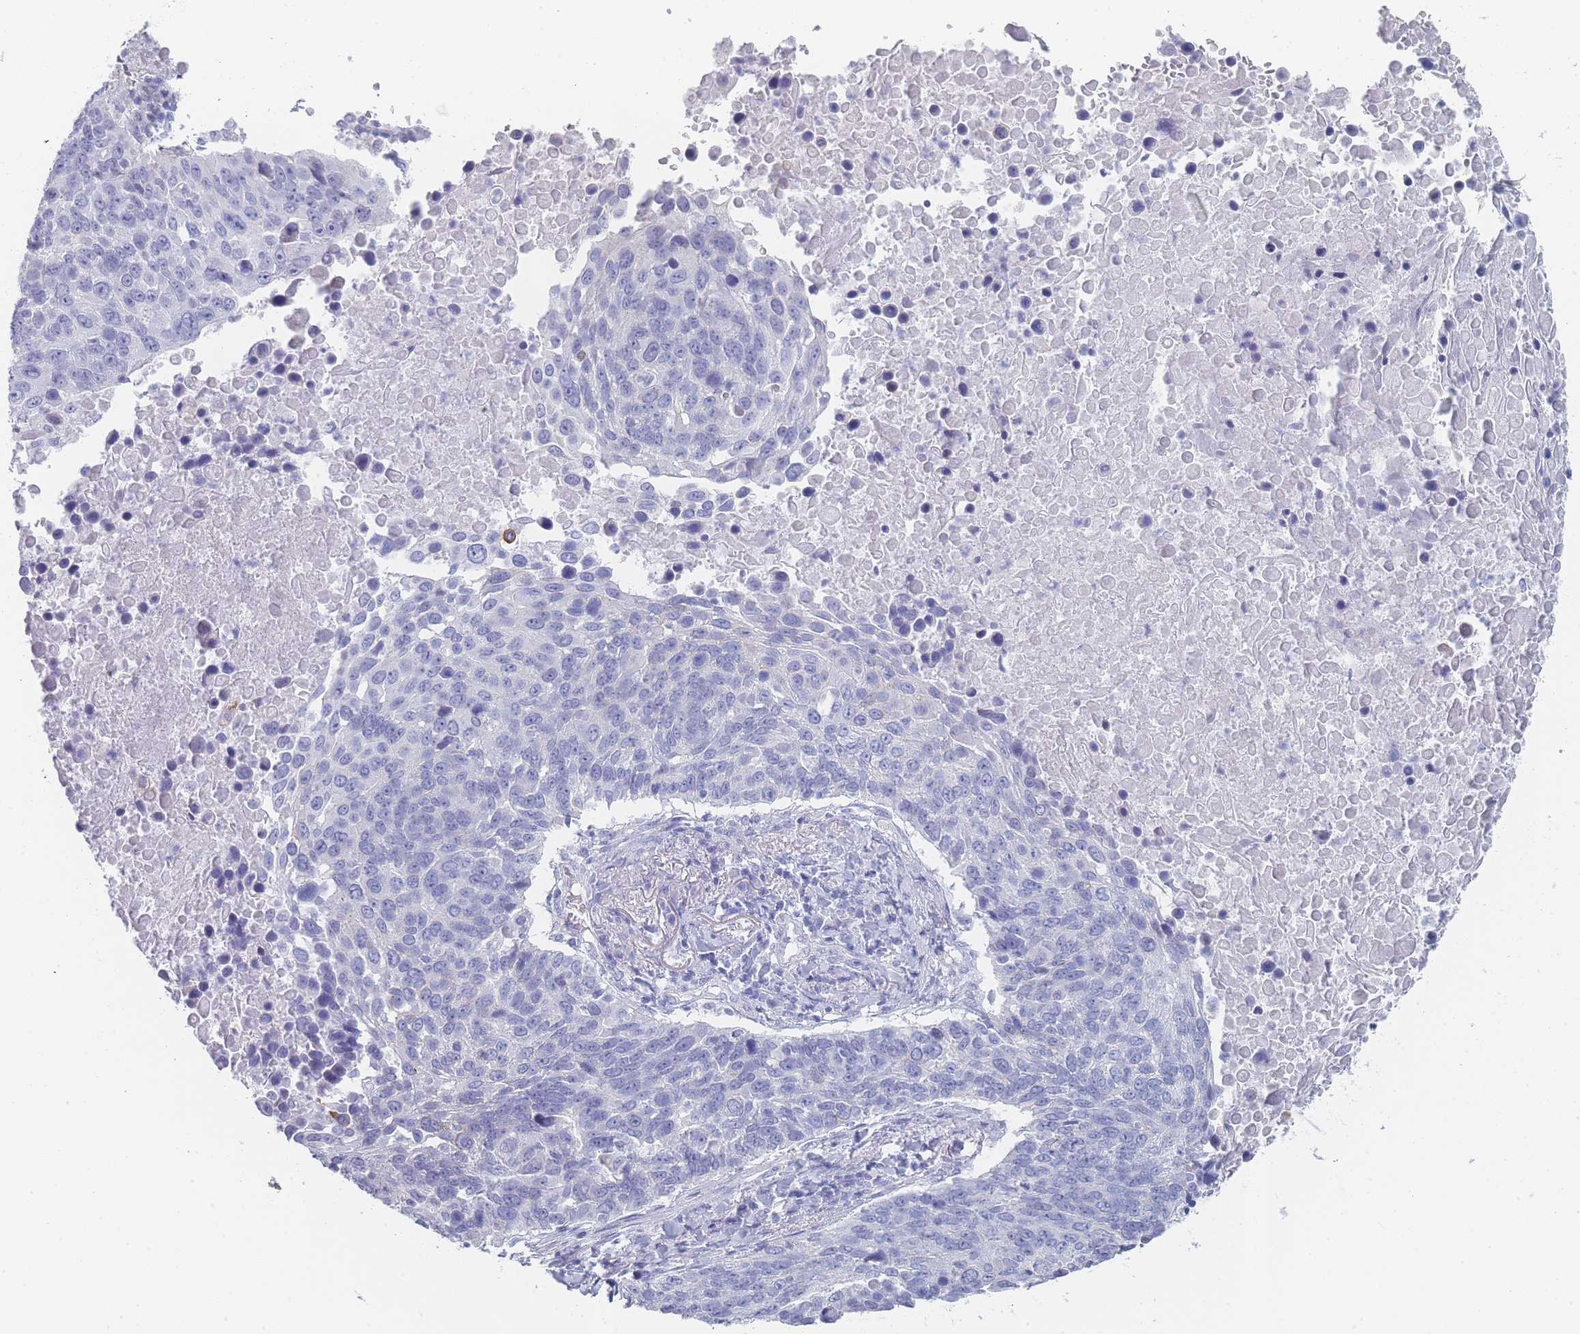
{"staining": {"intensity": "negative", "quantity": "none", "location": "none"}, "tissue": "lung cancer", "cell_type": "Tumor cells", "image_type": "cancer", "snomed": [{"axis": "morphology", "description": "Normal tissue, NOS"}, {"axis": "morphology", "description": "Squamous cell carcinoma, NOS"}, {"axis": "topography", "description": "Lymph node"}, {"axis": "topography", "description": "Lung"}], "caption": "Photomicrograph shows no significant protein staining in tumor cells of lung cancer (squamous cell carcinoma).", "gene": "IMPG1", "patient": {"sex": "male", "age": 66}}